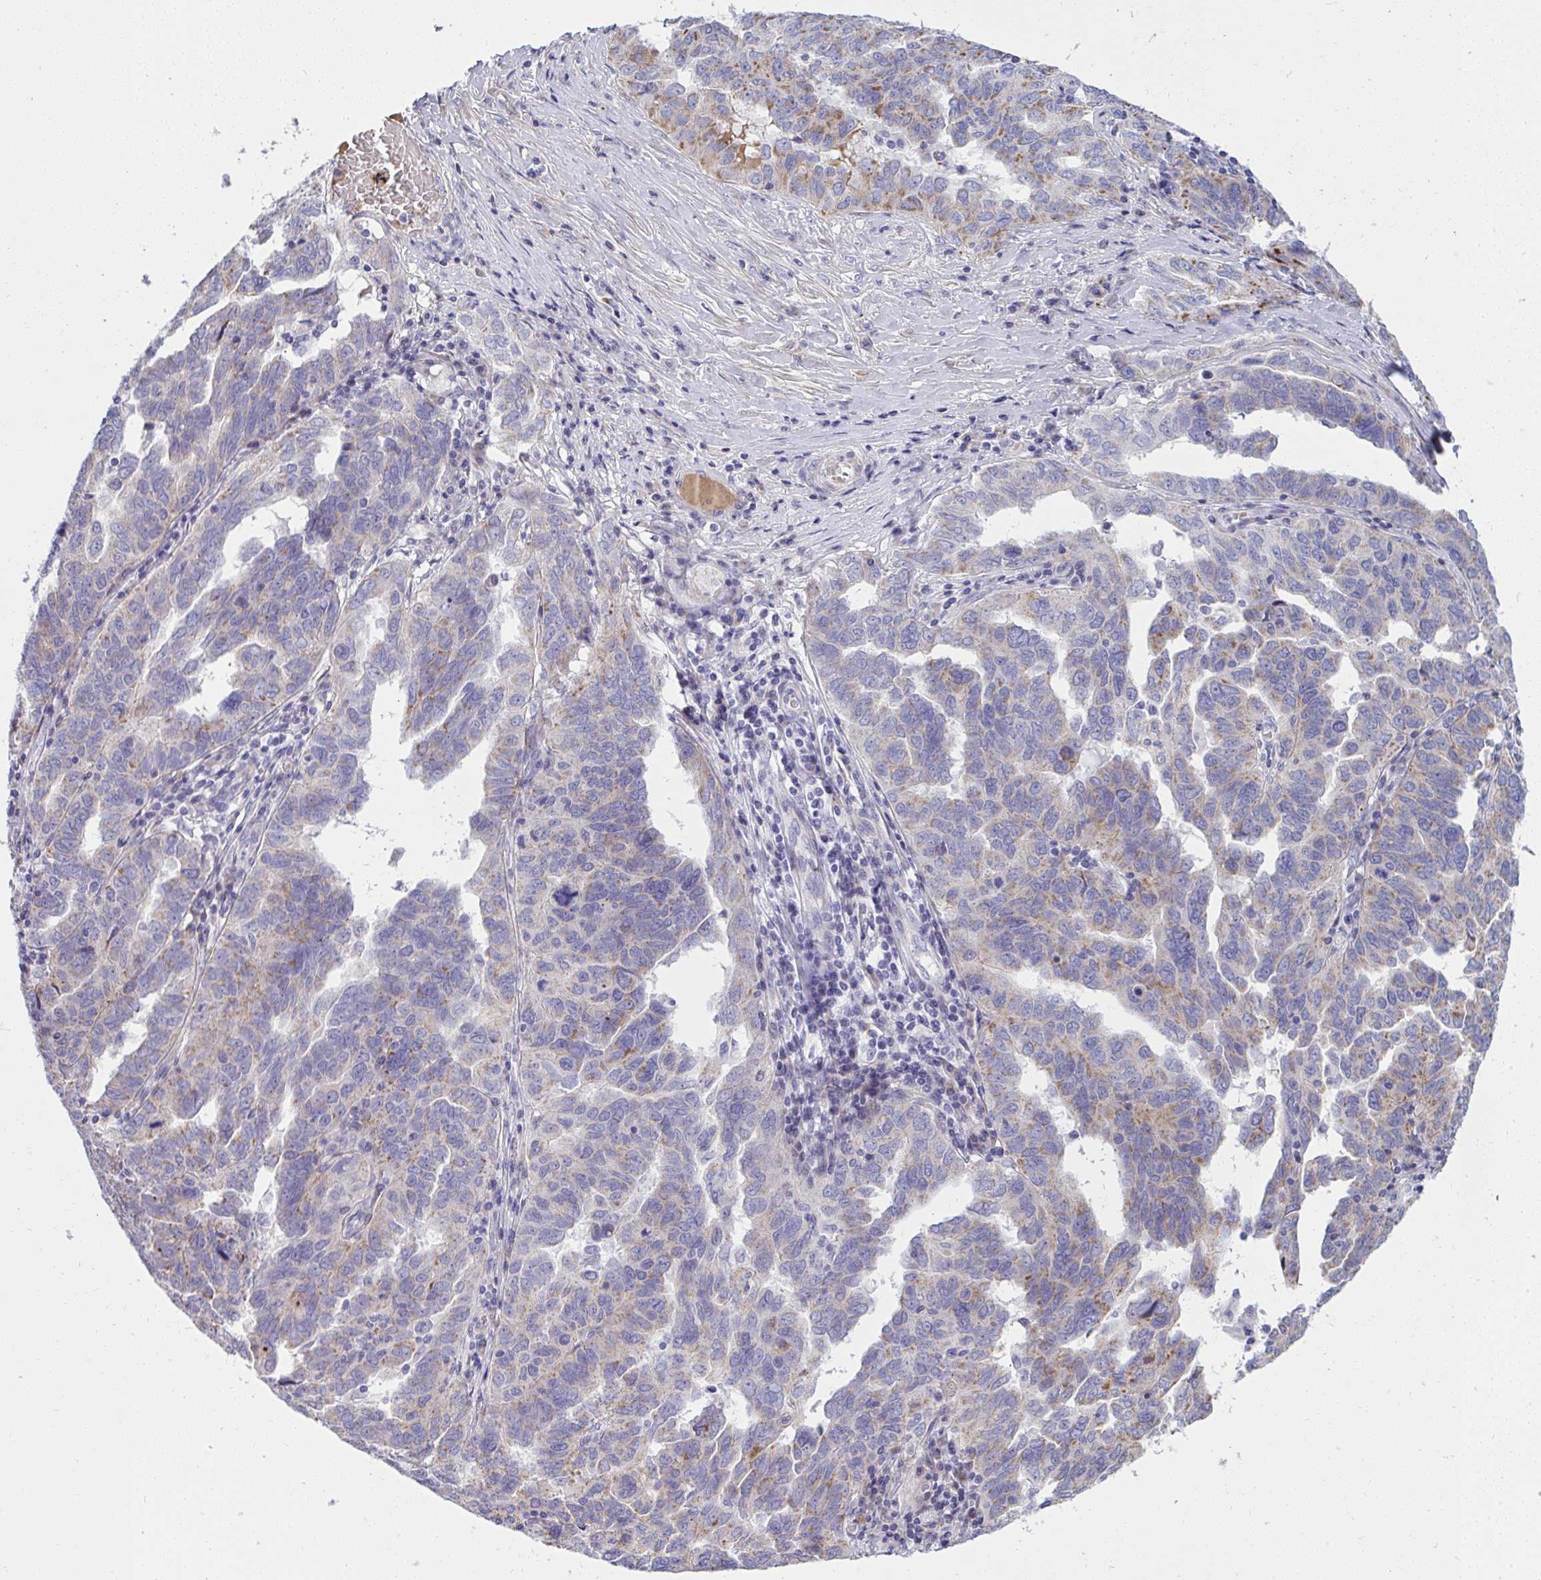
{"staining": {"intensity": "moderate", "quantity": "25%-75%", "location": "cytoplasmic/membranous"}, "tissue": "ovarian cancer", "cell_type": "Tumor cells", "image_type": "cancer", "snomed": [{"axis": "morphology", "description": "Cystadenocarcinoma, serous, NOS"}, {"axis": "topography", "description": "Ovary"}], "caption": "Immunohistochemistry (IHC) of serous cystadenocarcinoma (ovarian) demonstrates medium levels of moderate cytoplasmic/membranous positivity in approximately 25%-75% of tumor cells.", "gene": "NTN1", "patient": {"sex": "female", "age": 64}}